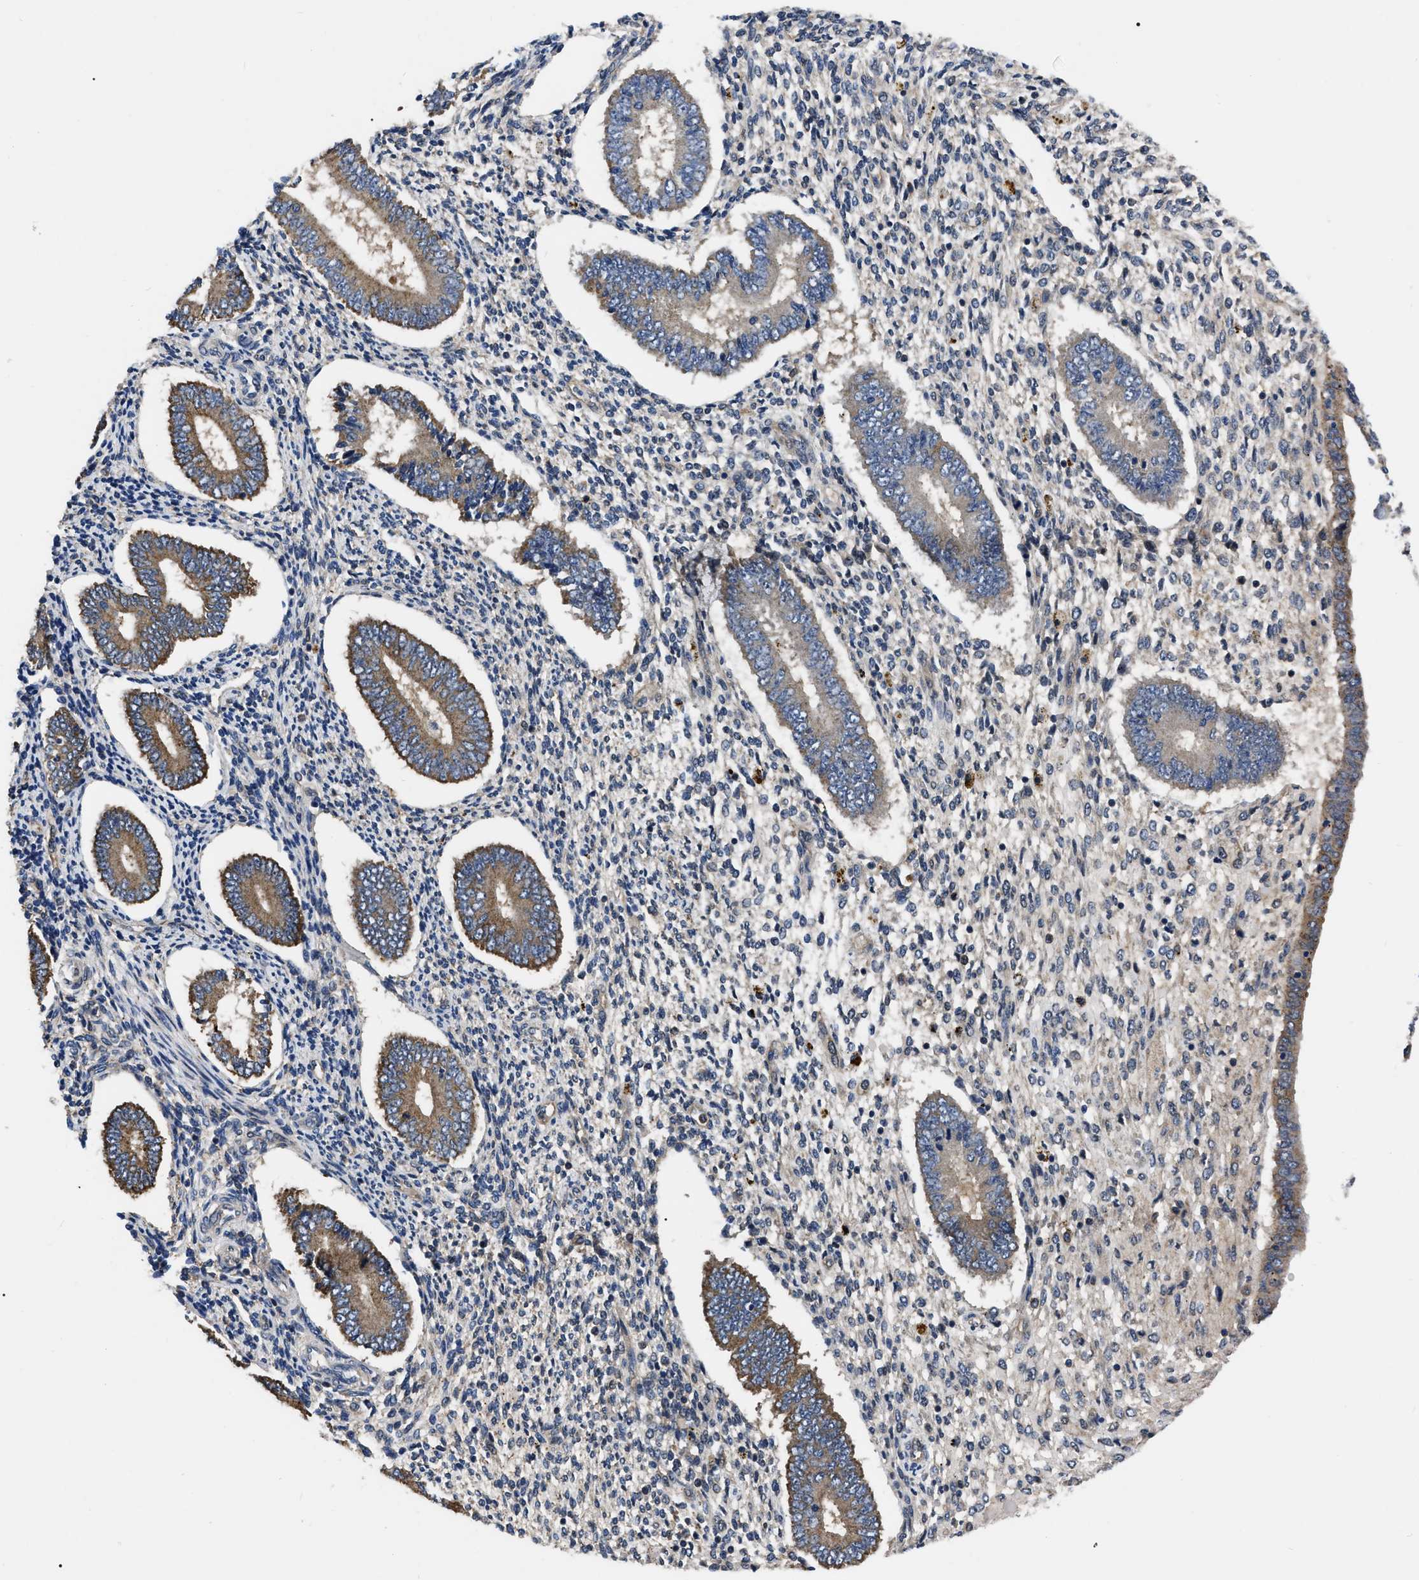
{"staining": {"intensity": "moderate", "quantity": "<25%", "location": "cytoplasmic/membranous"}, "tissue": "endometrium", "cell_type": "Cells in endometrial stroma", "image_type": "normal", "snomed": [{"axis": "morphology", "description": "Normal tissue, NOS"}, {"axis": "topography", "description": "Endometrium"}], "caption": "A low amount of moderate cytoplasmic/membranous expression is identified in about <25% of cells in endometrial stroma in normal endometrium.", "gene": "GET4", "patient": {"sex": "female", "age": 42}}